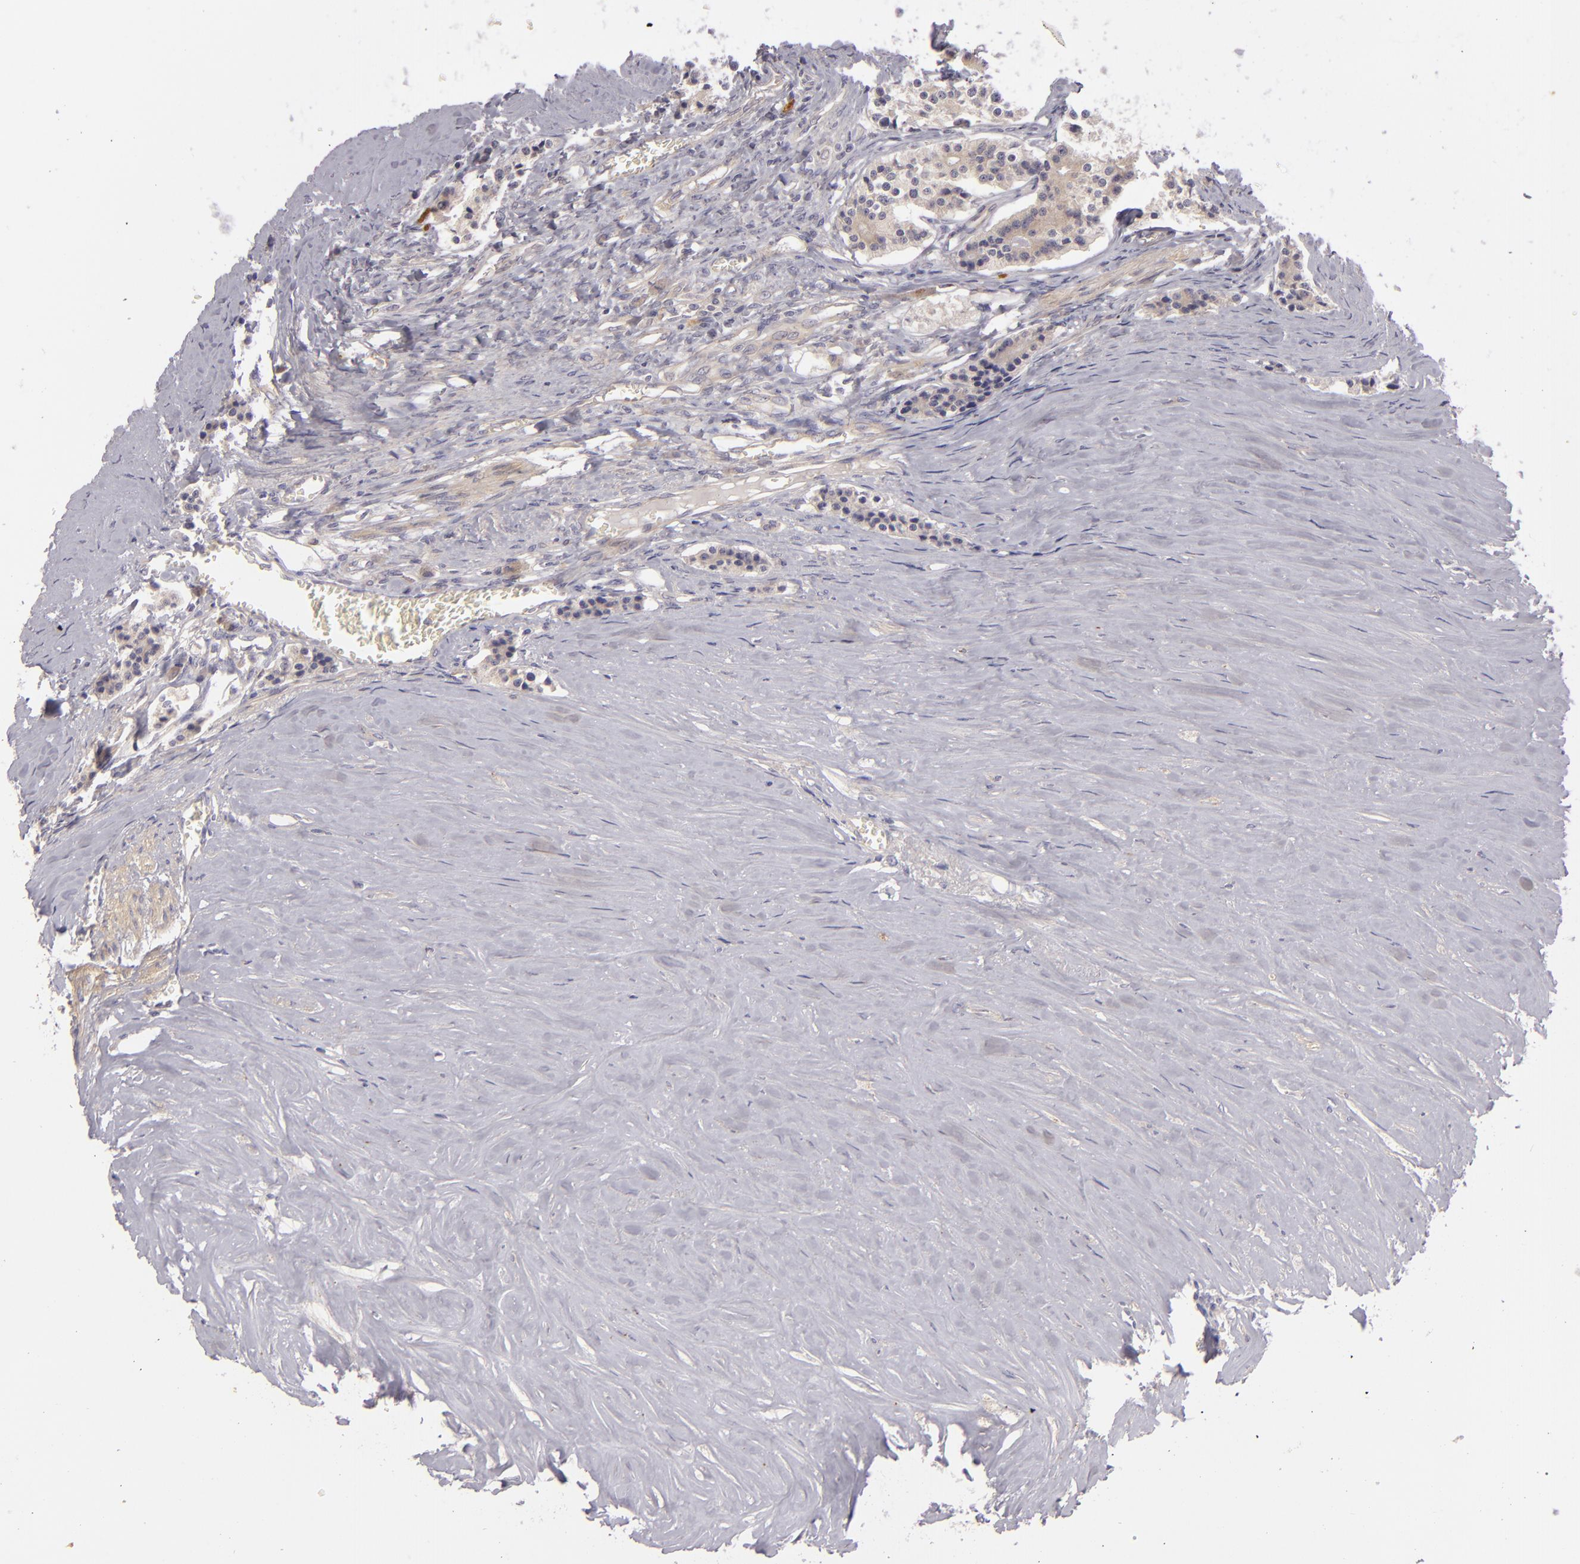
{"staining": {"intensity": "weak", "quantity": ">75%", "location": "cytoplasmic/membranous"}, "tissue": "carcinoid", "cell_type": "Tumor cells", "image_type": "cancer", "snomed": [{"axis": "morphology", "description": "Carcinoid, malignant, NOS"}, {"axis": "topography", "description": "Small intestine"}], "caption": "IHC (DAB (3,3'-diaminobenzidine)) staining of human malignant carcinoid demonstrates weak cytoplasmic/membranous protein expression in about >75% of tumor cells.", "gene": "CD83", "patient": {"sex": "male", "age": 63}}